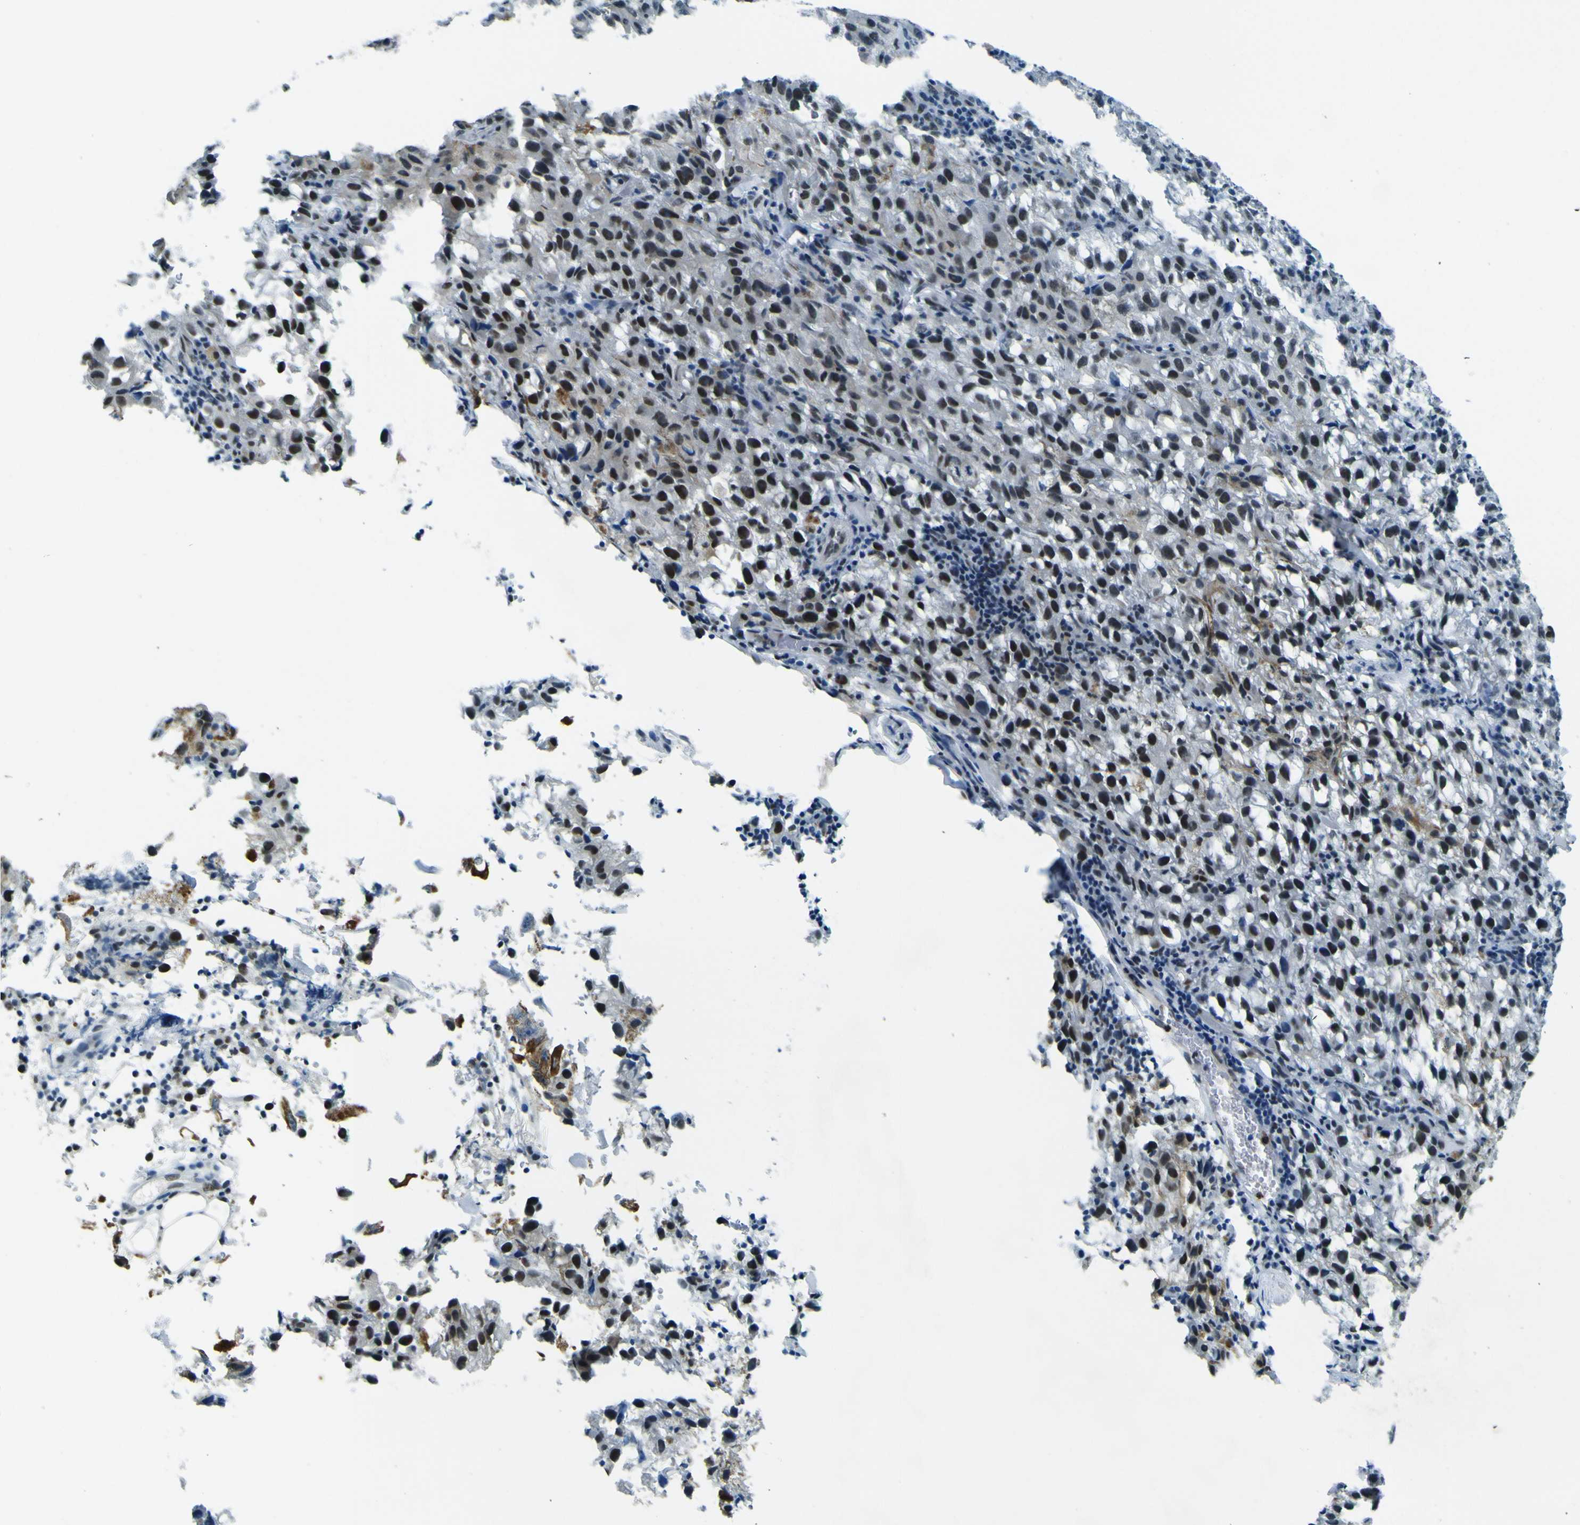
{"staining": {"intensity": "strong", "quantity": ">75%", "location": "nuclear"}, "tissue": "melanoma", "cell_type": "Tumor cells", "image_type": "cancer", "snomed": [{"axis": "morphology", "description": "Malignant melanoma, NOS"}, {"axis": "topography", "description": "Skin"}], "caption": "Protein staining reveals strong nuclear positivity in approximately >75% of tumor cells in malignant melanoma. Ihc stains the protein in brown and the nuclei are stained blue.", "gene": "CEBPG", "patient": {"sex": "female", "age": 104}}